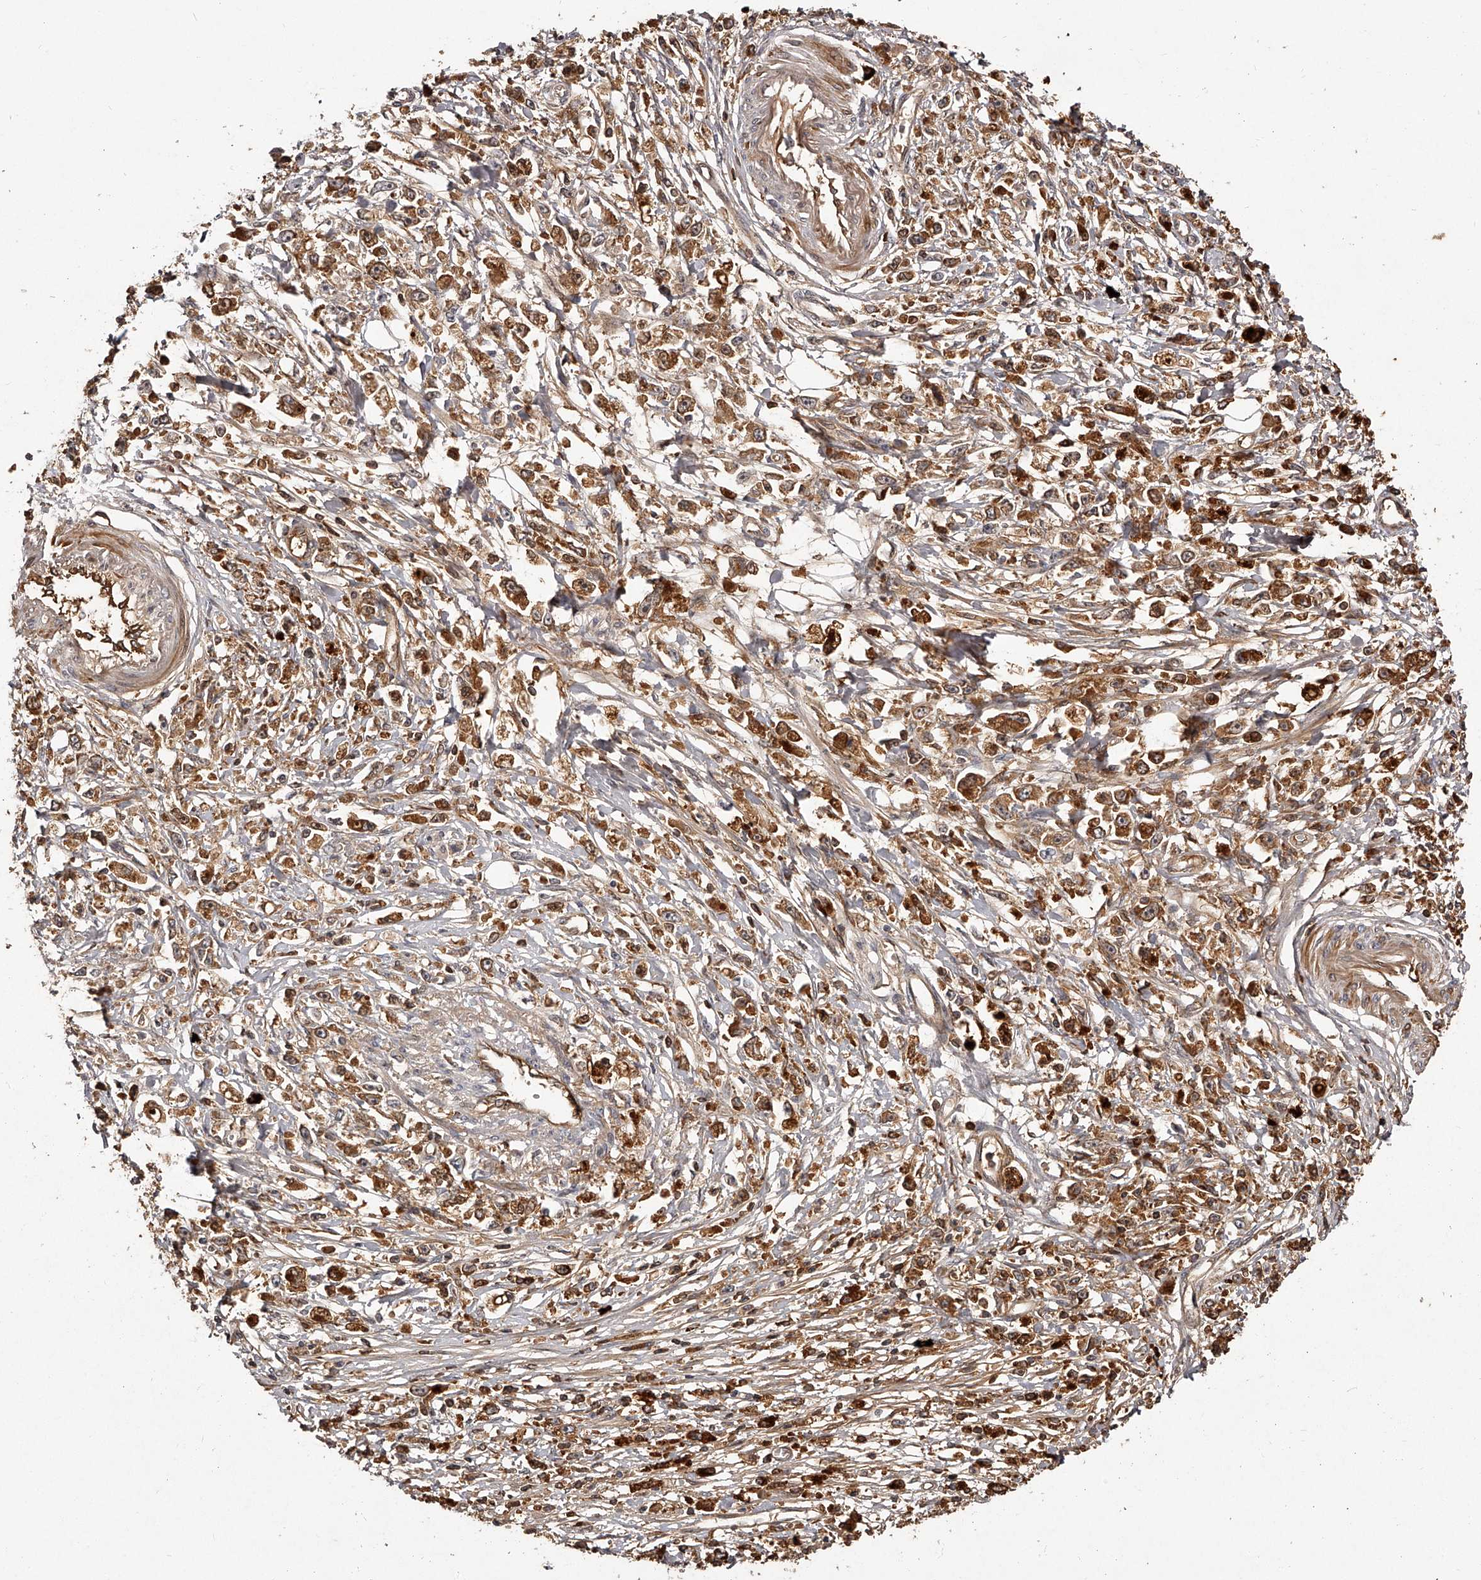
{"staining": {"intensity": "moderate", "quantity": ">75%", "location": "cytoplasmic/membranous"}, "tissue": "stomach cancer", "cell_type": "Tumor cells", "image_type": "cancer", "snomed": [{"axis": "morphology", "description": "Adenocarcinoma, NOS"}, {"axis": "topography", "description": "Stomach"}], "caption": "Moderate cytoplasmic/membranous staining for a protein is seen in approximately >75% of tumor cells of adenocarcinoma (stomach) using immunohistochemistry.", "gene": "CRYZL1", "patient": {"sex": "female", "age": 59}}